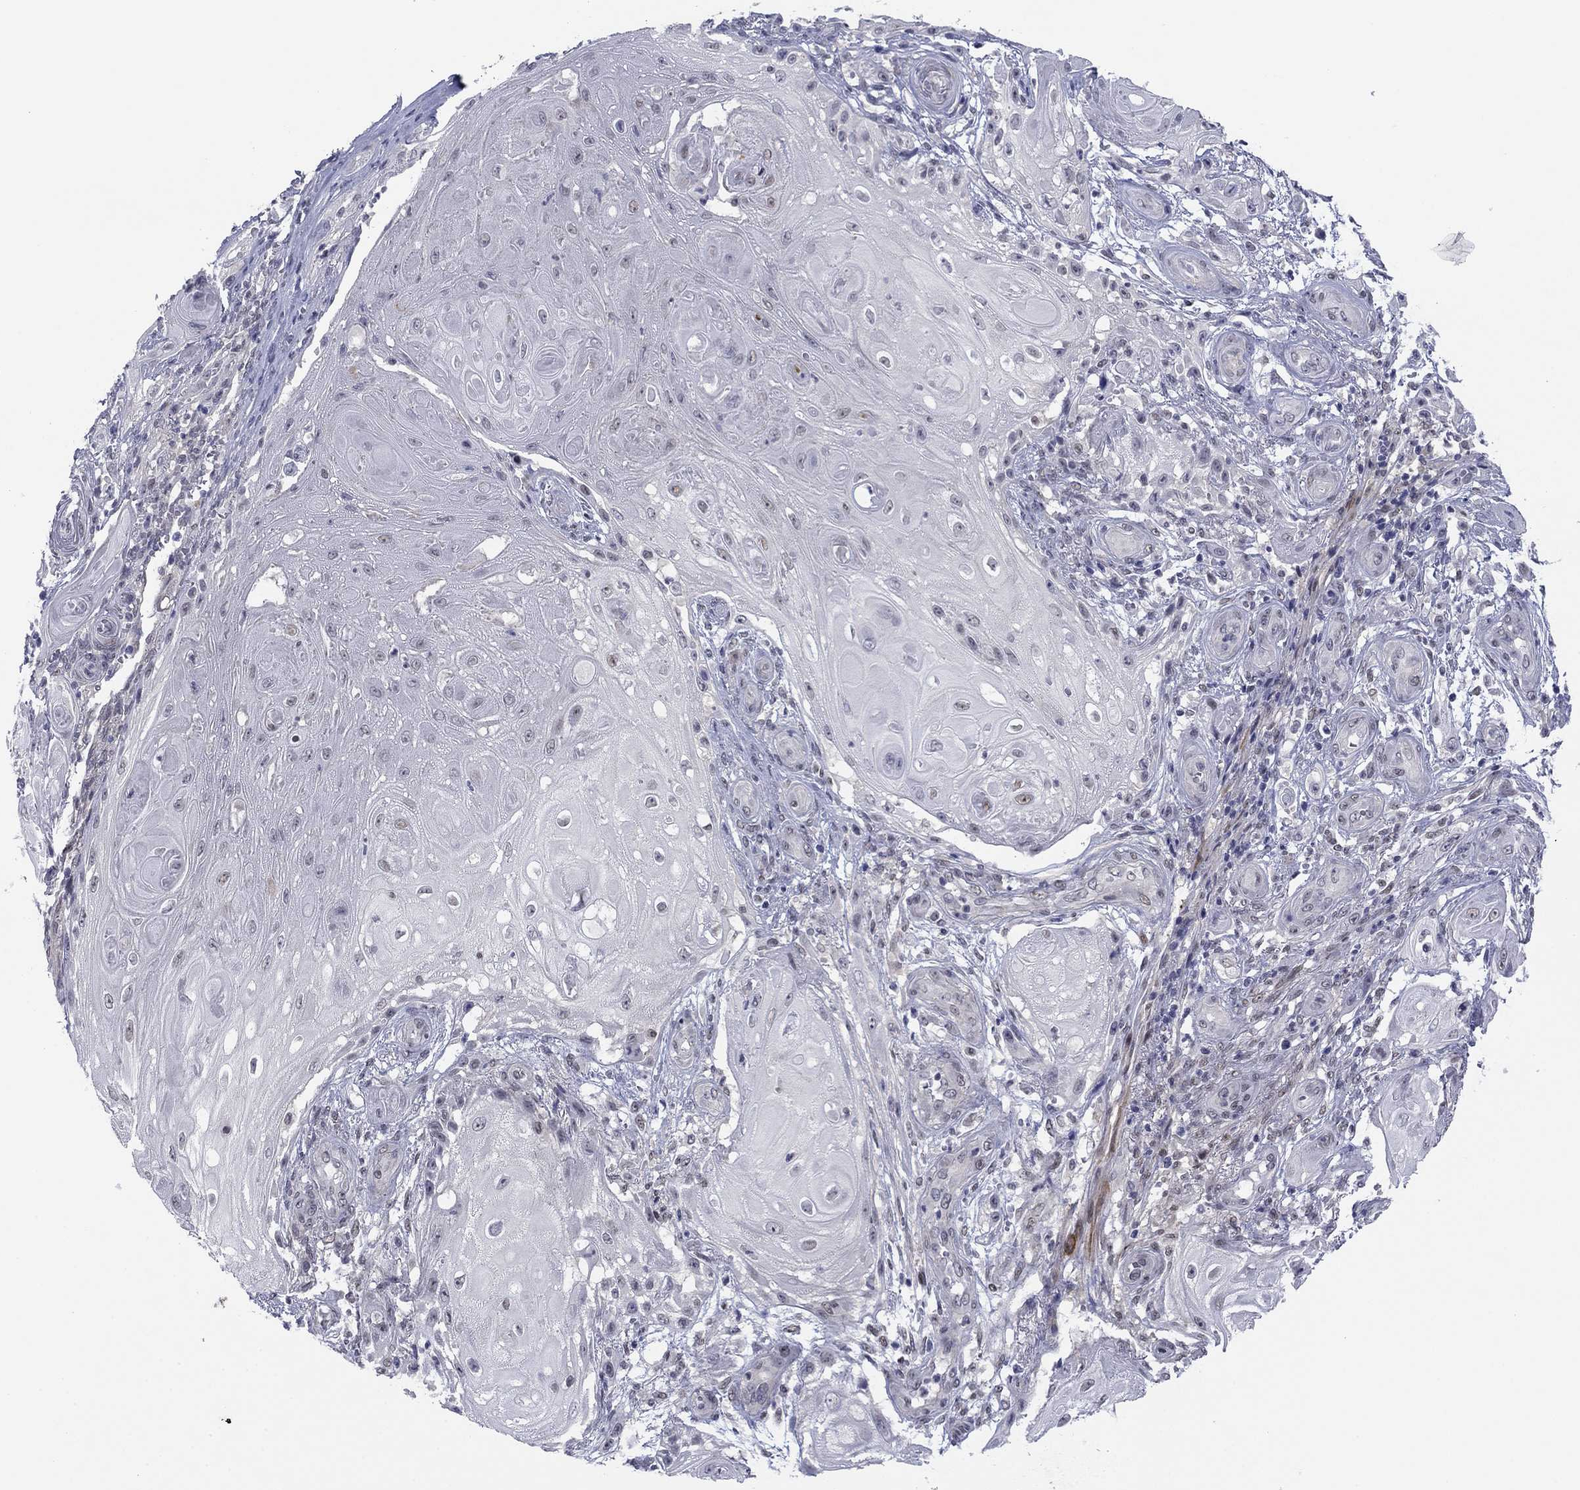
{"staining": {"intensity": "negative", "quantity": "none", "location": "none"}, "tissue": "skin cancer", "cell_type": "Tumor cells", "image_type": "cancer", "snomed": [{"axis": "morphology", "description": "Squamous cell carcinoma, NOS"}, {"axis": "topography", "description": "Skin"}], "caption": "IHC histopathology image of neoplastic tissue: skin cancer stained with DAB reveals no significant protein positivity in tumor cells.", "gene": "TIGD4", "patient": {"sex": "male", "age": 62}}